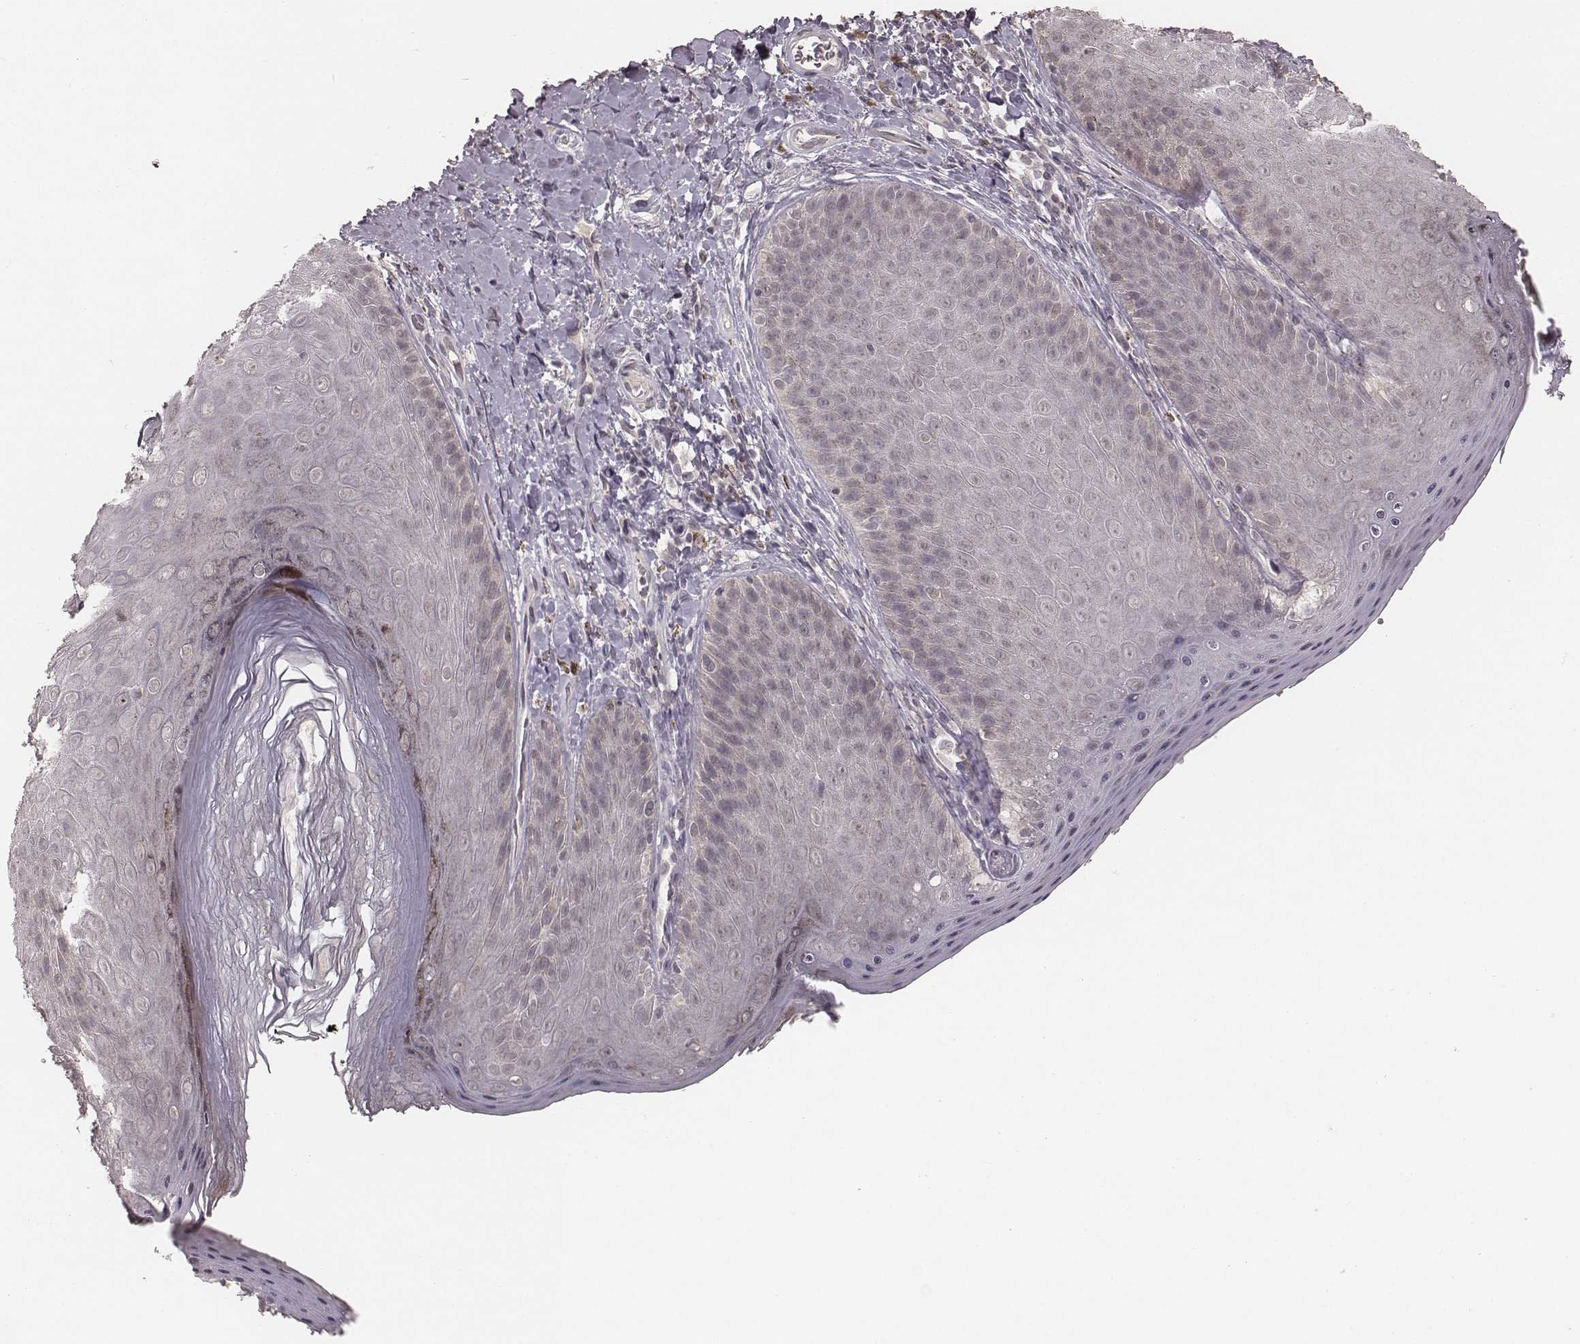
{"staining": {"intensity": "negative", "quantity": "none", "location": "none"}, "tissue": "skin", "cell_type": "Epidermal cells", "image_type": "normal", "snomed": [{"axis": "morphology", "description": "Normal tissue, NOS"}, {"axis": "topography", "description": "Anal"}], "caption": "This micrograph is of normal skin stained with IHC to label a protein in brown with the nuclei are counter-stained blue. There is no positivity in epidermal cells. (DAB (3,3'-diaminobenzidine) IHC, high magnification).", "gene": "LY6K", "patient": {"sex": "male", "age": 53}}